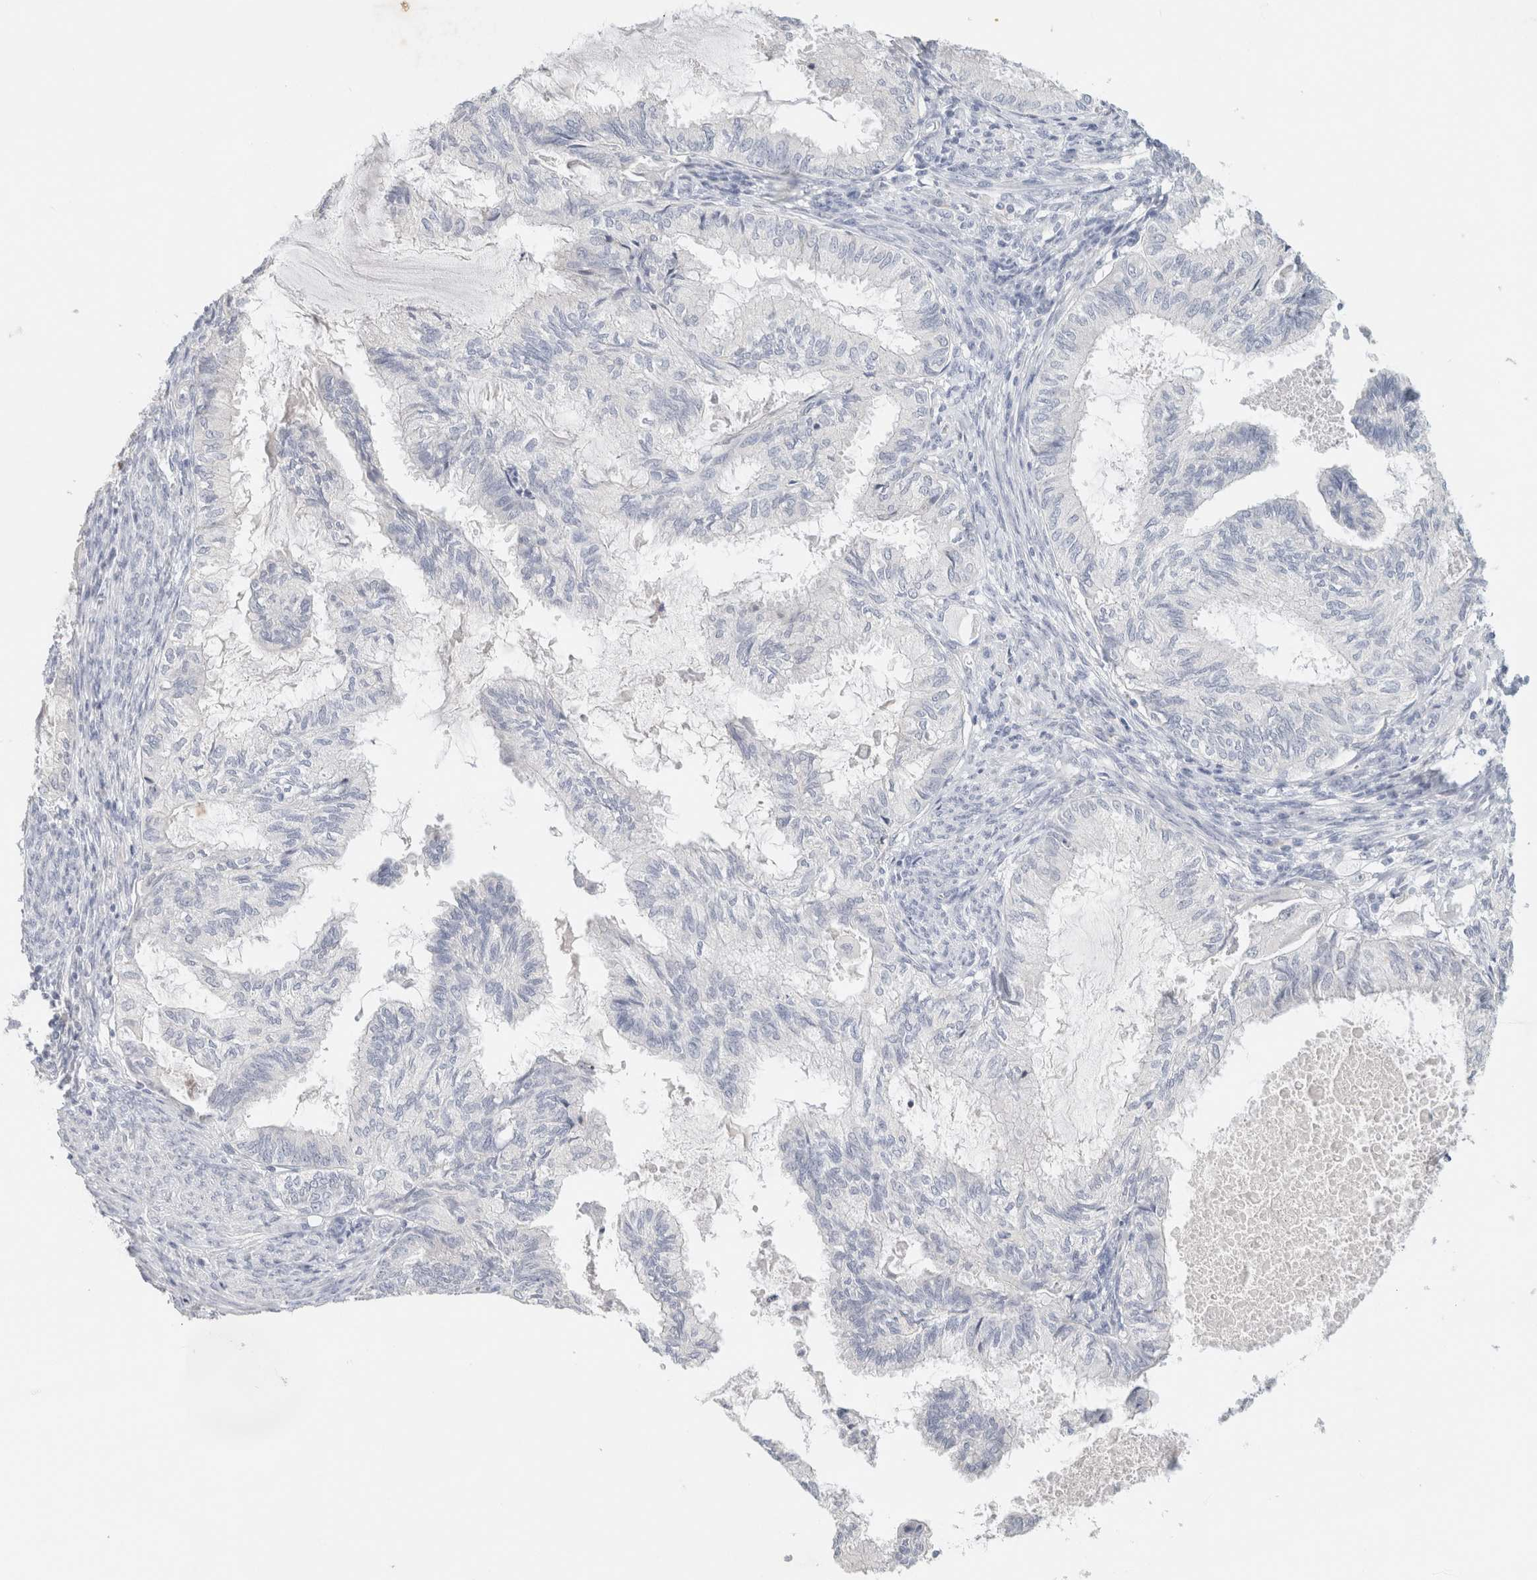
{"staining": {"intensity": "negative", "quantity": "none", "location": "none"}, "tissue": "cervical cancer", "cell_type": "Tumor cells", "image_type": "cancer", "snomed": [{"axis": "morphology", "description": "Normal tissue, NOS"}, {"axis": "morphology", "description": "Adenocarcinoma, NOS"}, {"axis": "topography", "description": "Cervix"}, {"axis": "topography", "description": "Endometrium"}], "caption": "This is an IHC histopathology image of human adenocarcinoma (cervical). There is no staining in tumor cells.", "gene": "NEFM", "patient": {"sex": "female", "age": 86}}